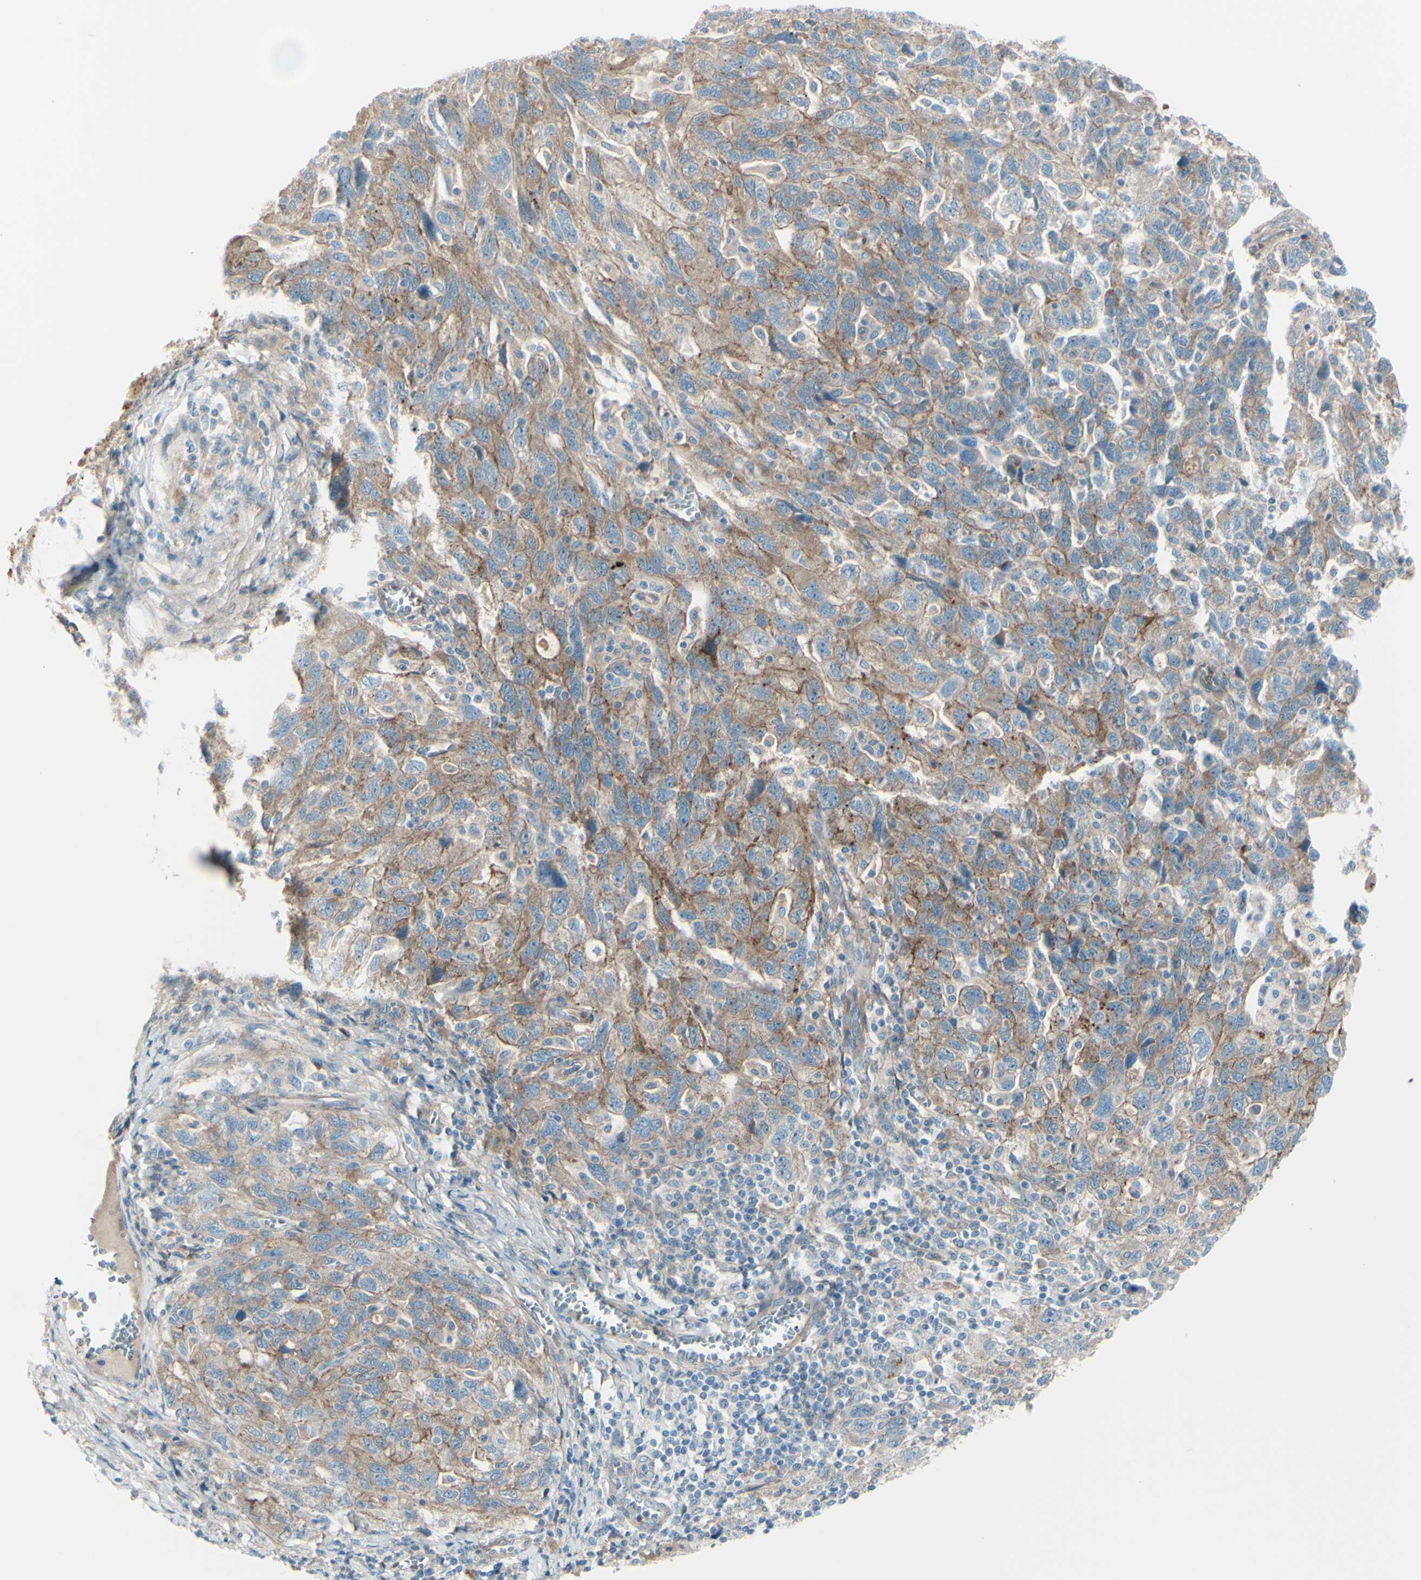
{"staining": {"intensity": "moderate", "quantity": ">75%", "location": "cytoplasmic/membranous"}, "tissue": "ovarian cancer", "cell_type": "Tumor cells", "image_type": "cancer", "snomed": [{"axis": "morphology", "description": "Carcinoma, NOS"}, {"axis": "morphology", "description": "Cystadenocarcinoma, serous, NOS"}, {"axis": "topography", "description": "Ovary"}], "caption": "High-magnification brightfield microscopy of ovarian cancer (carcinoma) stained with DAB (3,3'-diaminobenzidine) (brown) and counterstained with hematoxylin (blue). tumor cells exhibit moderate cytoplasmic/membranous positivity is seen in about>75% of cells.", "gene": "PCDHGA2", "patient": {"sex": "female", "age": 69}}